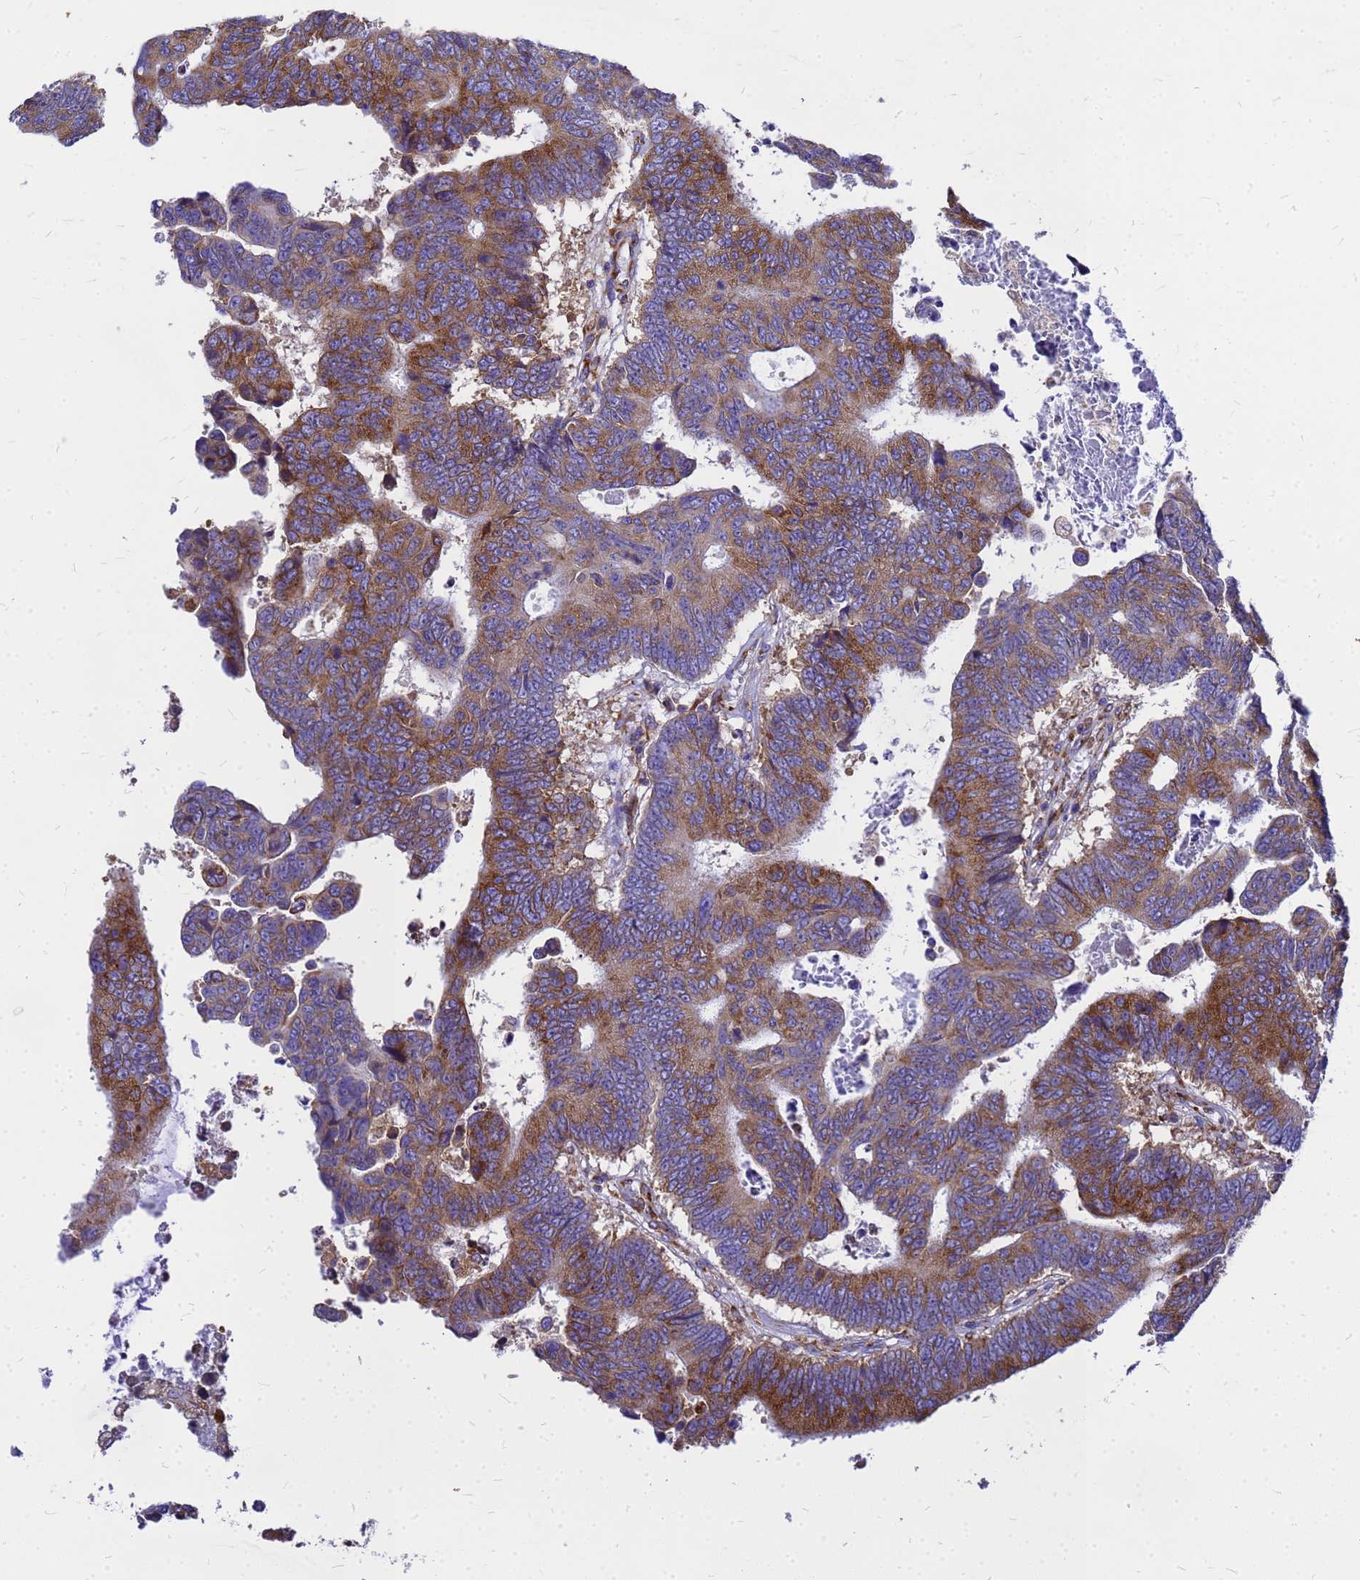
{"staining": {"intensity": "strong", "quantity": ">75%", "location": "cytoplasmic/membranous"}, "tissue": "colorectal cancer", "cell_type": "Tumor cells", "image_type": "cancer", "snomed": [{"axis": "morphology", "description": "Adenocarcinoma, NOS"}, {"axis": "topography", "description": "Rectum"}], "caption": "A photomicrograph of human colorectal cancer stained for a protein reveals strong cytoplasmic/membranous brown staining in tumor cells.", "gene": "EEF1D", "patient": {"sex": "male", "age": 84}}